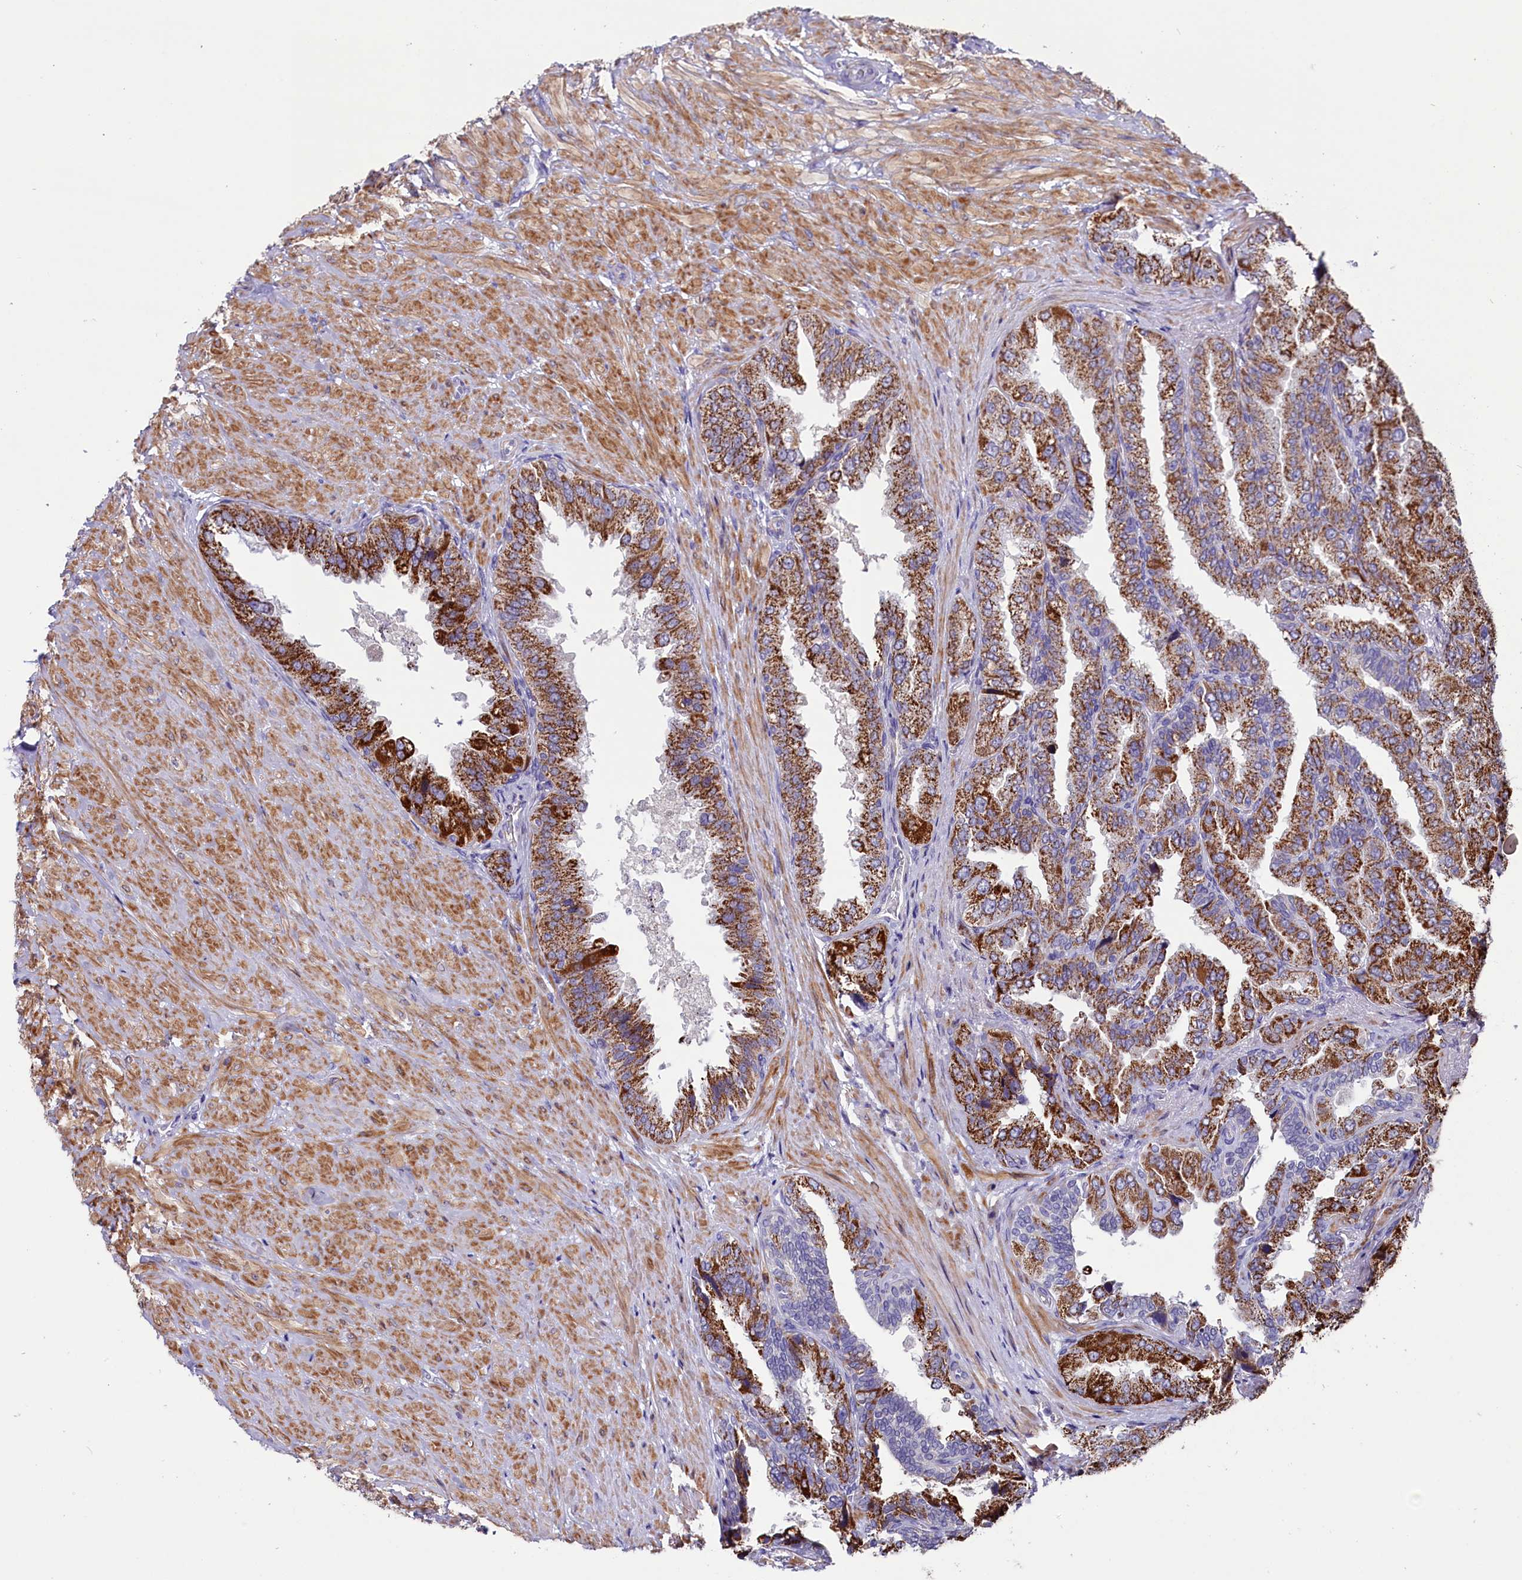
{"staining": {"intensity": "strong", "quantity": "25%-75%", "location": "cytoplasmic/membranous"}, "tissue": "seminal vesicle", "cell_type": "Glandular cells", "image_type": "normal", "snomed": [{"axis": "morphology", "description": "Normal tissue, NOS"}, {"axis": "topography", "description": "Seminal veicle"}, {"axis": "topography", "description": "Peripheral nerve tissue"}], "caption": "Immunohistochemical staining of benign human seminal vesicle demonstrates strong cytoplasmic/membranous protein positivity in approximately 25%-75% of glandular cells.", "gene": "SCD5", "patient": {"sex": "male", "age": 63}}